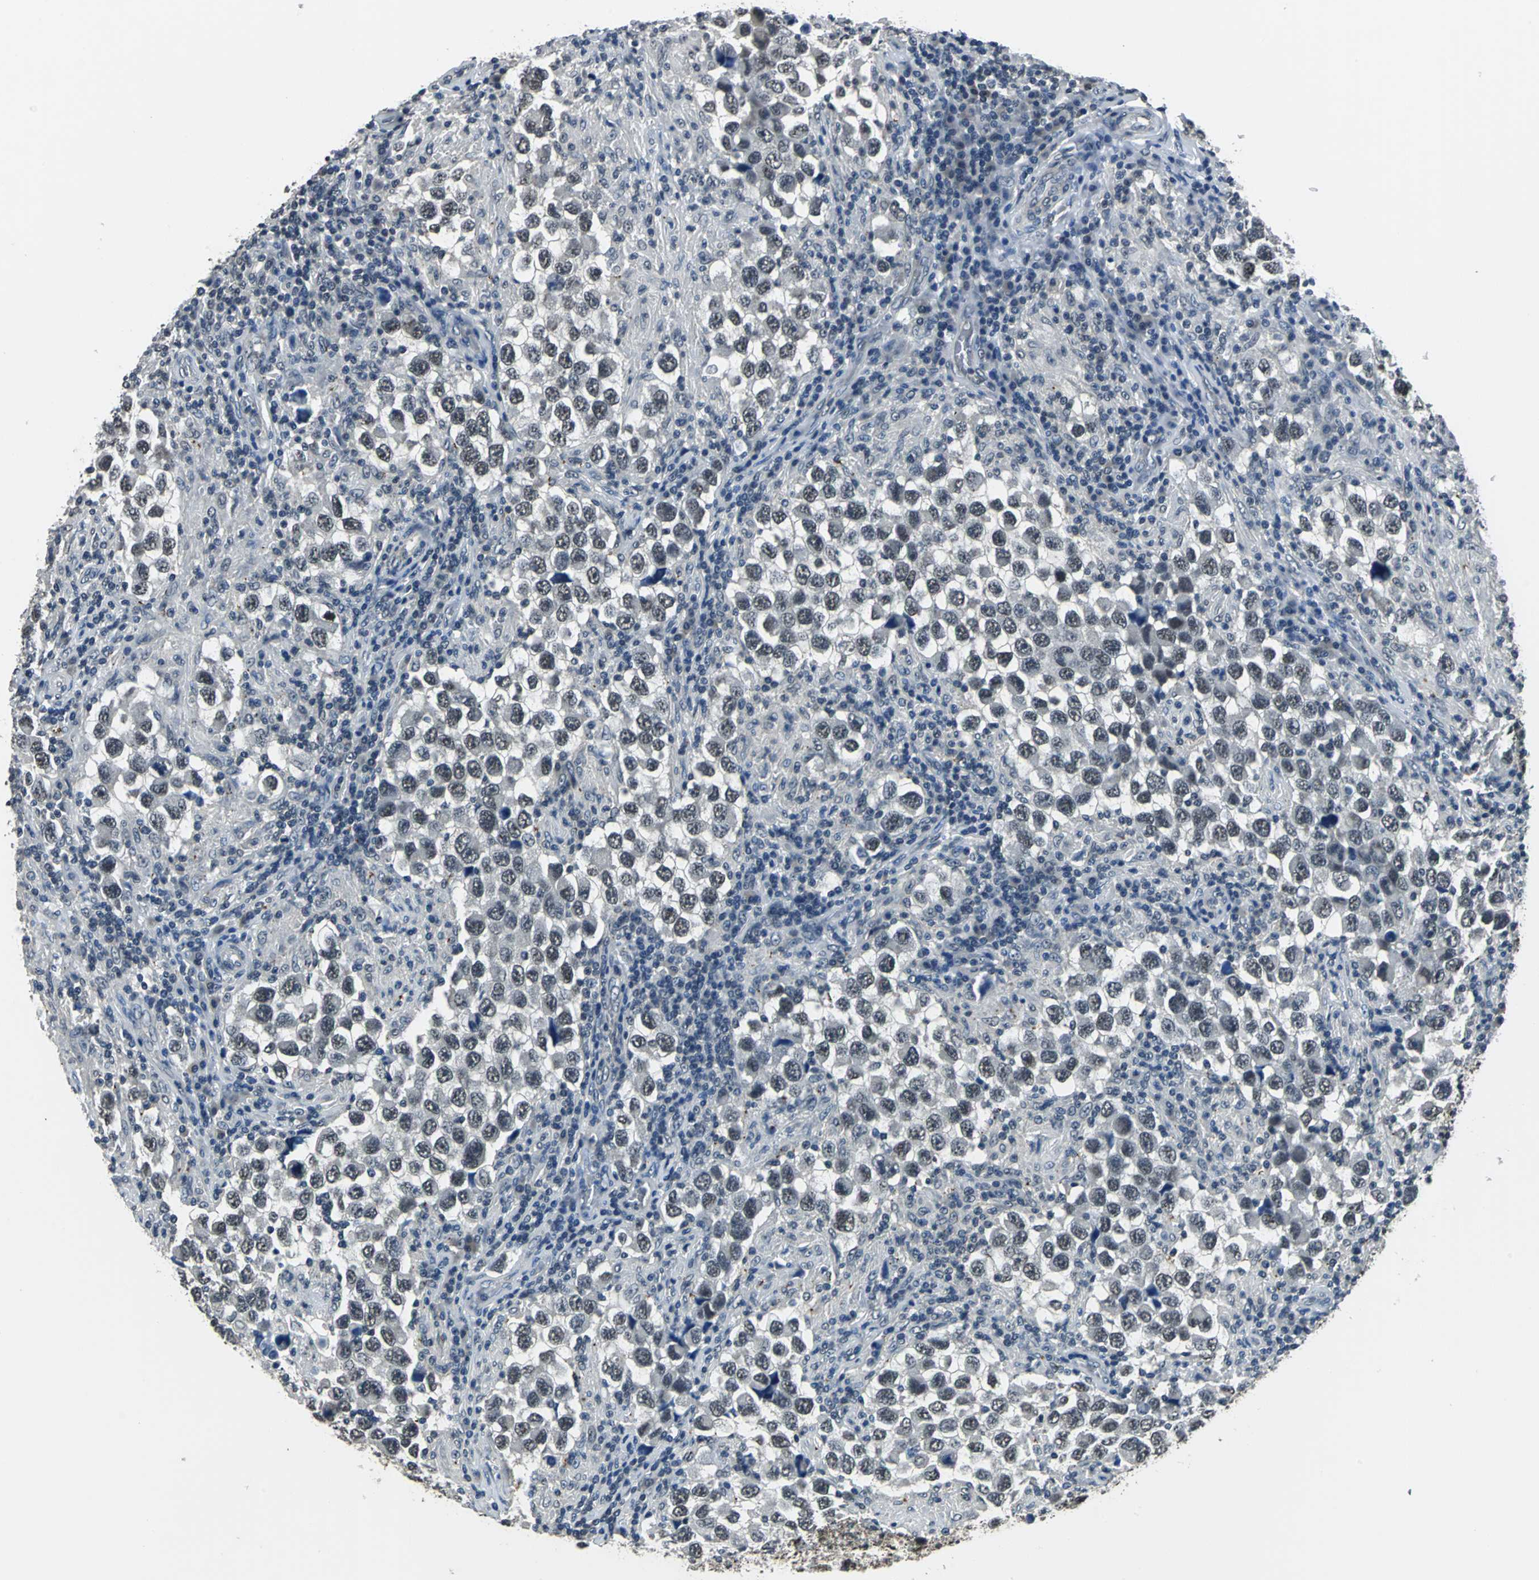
{"staining": {"intensity": "moderate", "quantity": ">75%", "location": "nuclear"}, "tissue": "testis cancer", "cell_type": "Tumor cells", "image_type": "cancer", "snomed": [{"axis": "morphology", "description": "Carcinoma, Embryonal, NOS"}, {"axis": "topography", "description": "Testis"}], "caption": "Testis cancer stained with a protein marker demonstrates moderate staining in tumor cells.", "gene": "RBM14", "patient": {"sex": "male", "age": 21}}